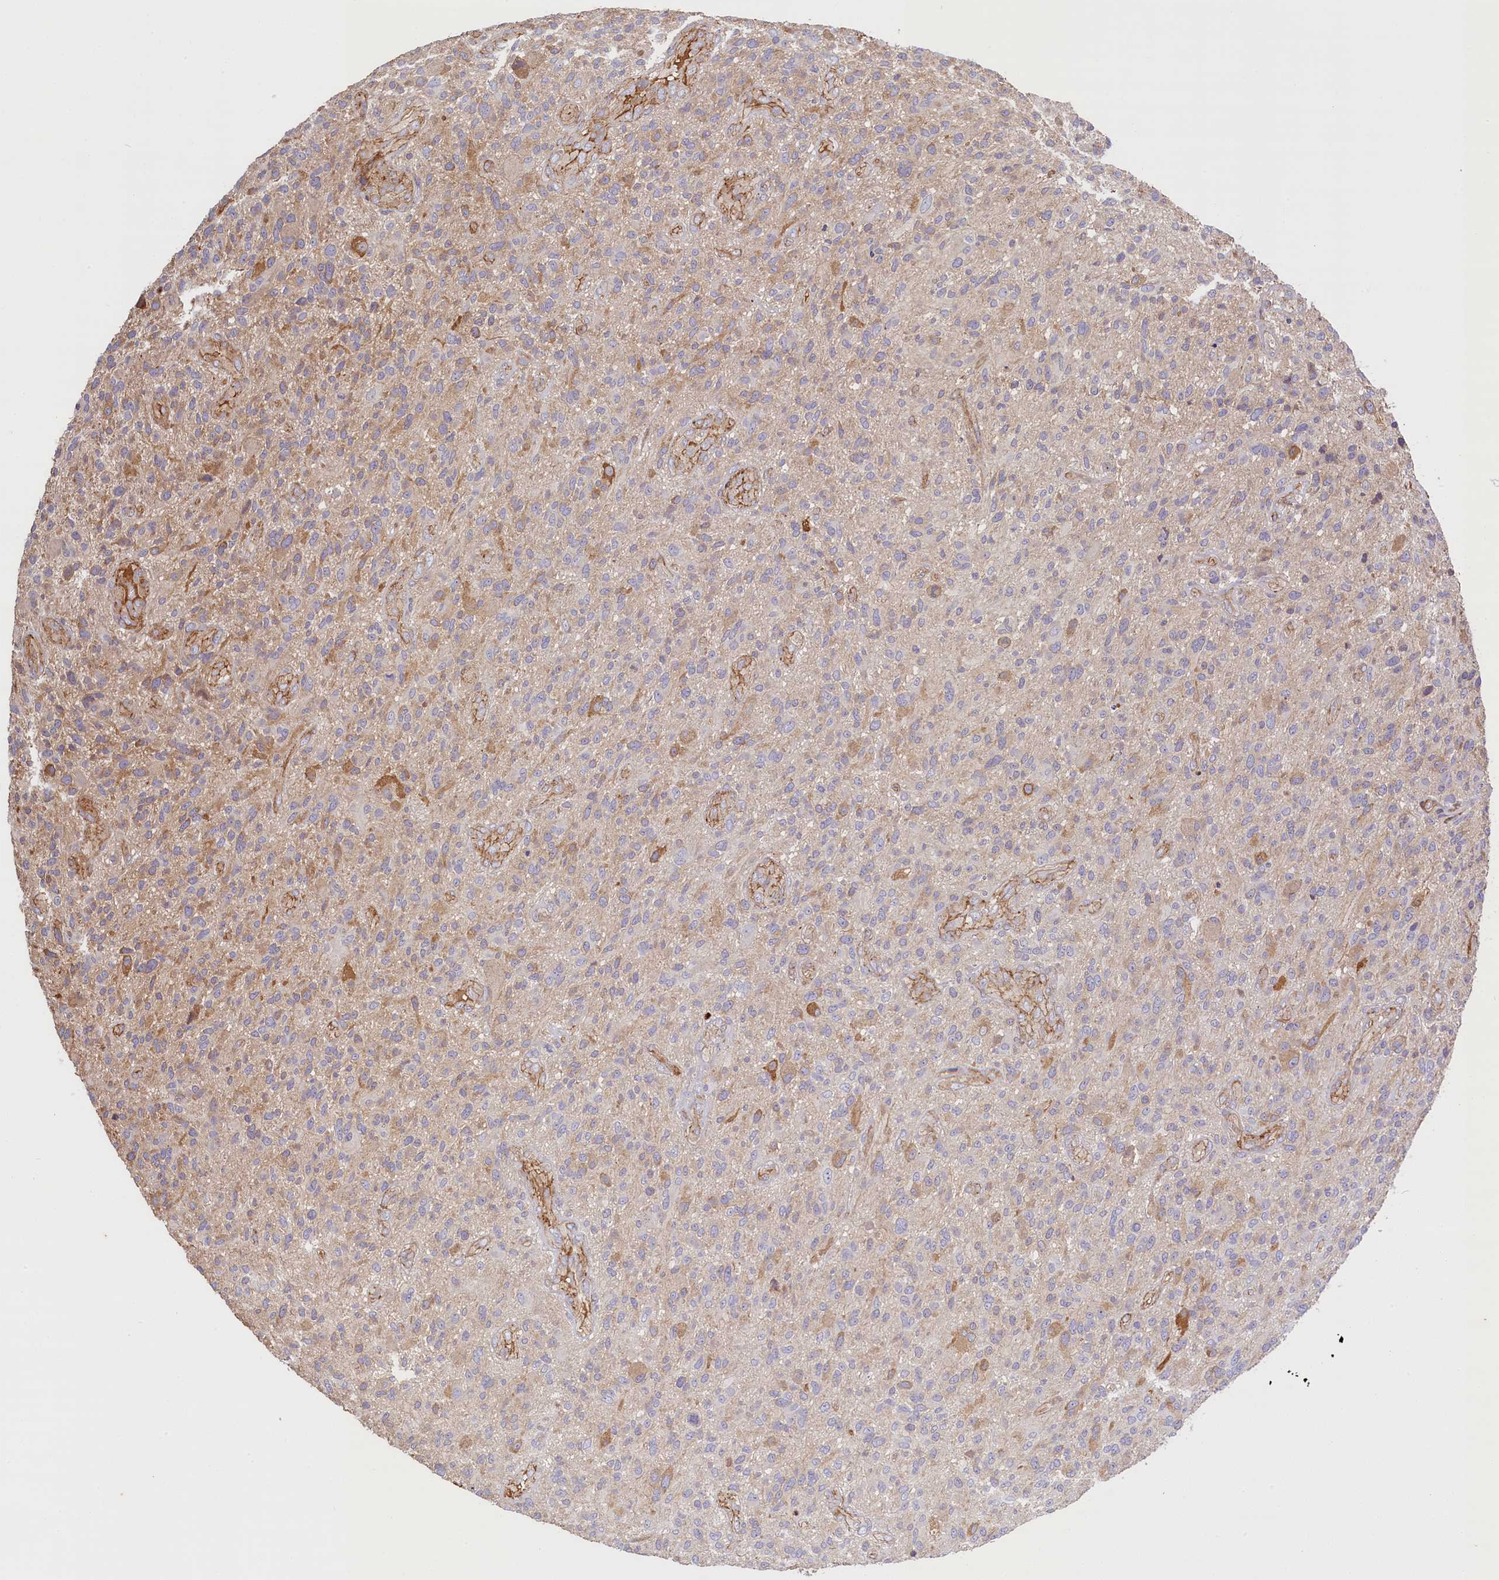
{"staining": {"intensity": "negative", "quantity": "none", "location": "none"}, "tissue": "glioma", "cell_type": "Tumor cells", "image_type": "cancer", "snomed": [{"axis": "morphology", "description": "Glioma, malignant, High grade"}, {"axis": "topography", "description": "Brain"}], "caption": "Histopathology image shows no protein positivity in tumor cells of glioma tissue.", "gene": "FUZ", "patient": {"sex": "male", "age": 47}}